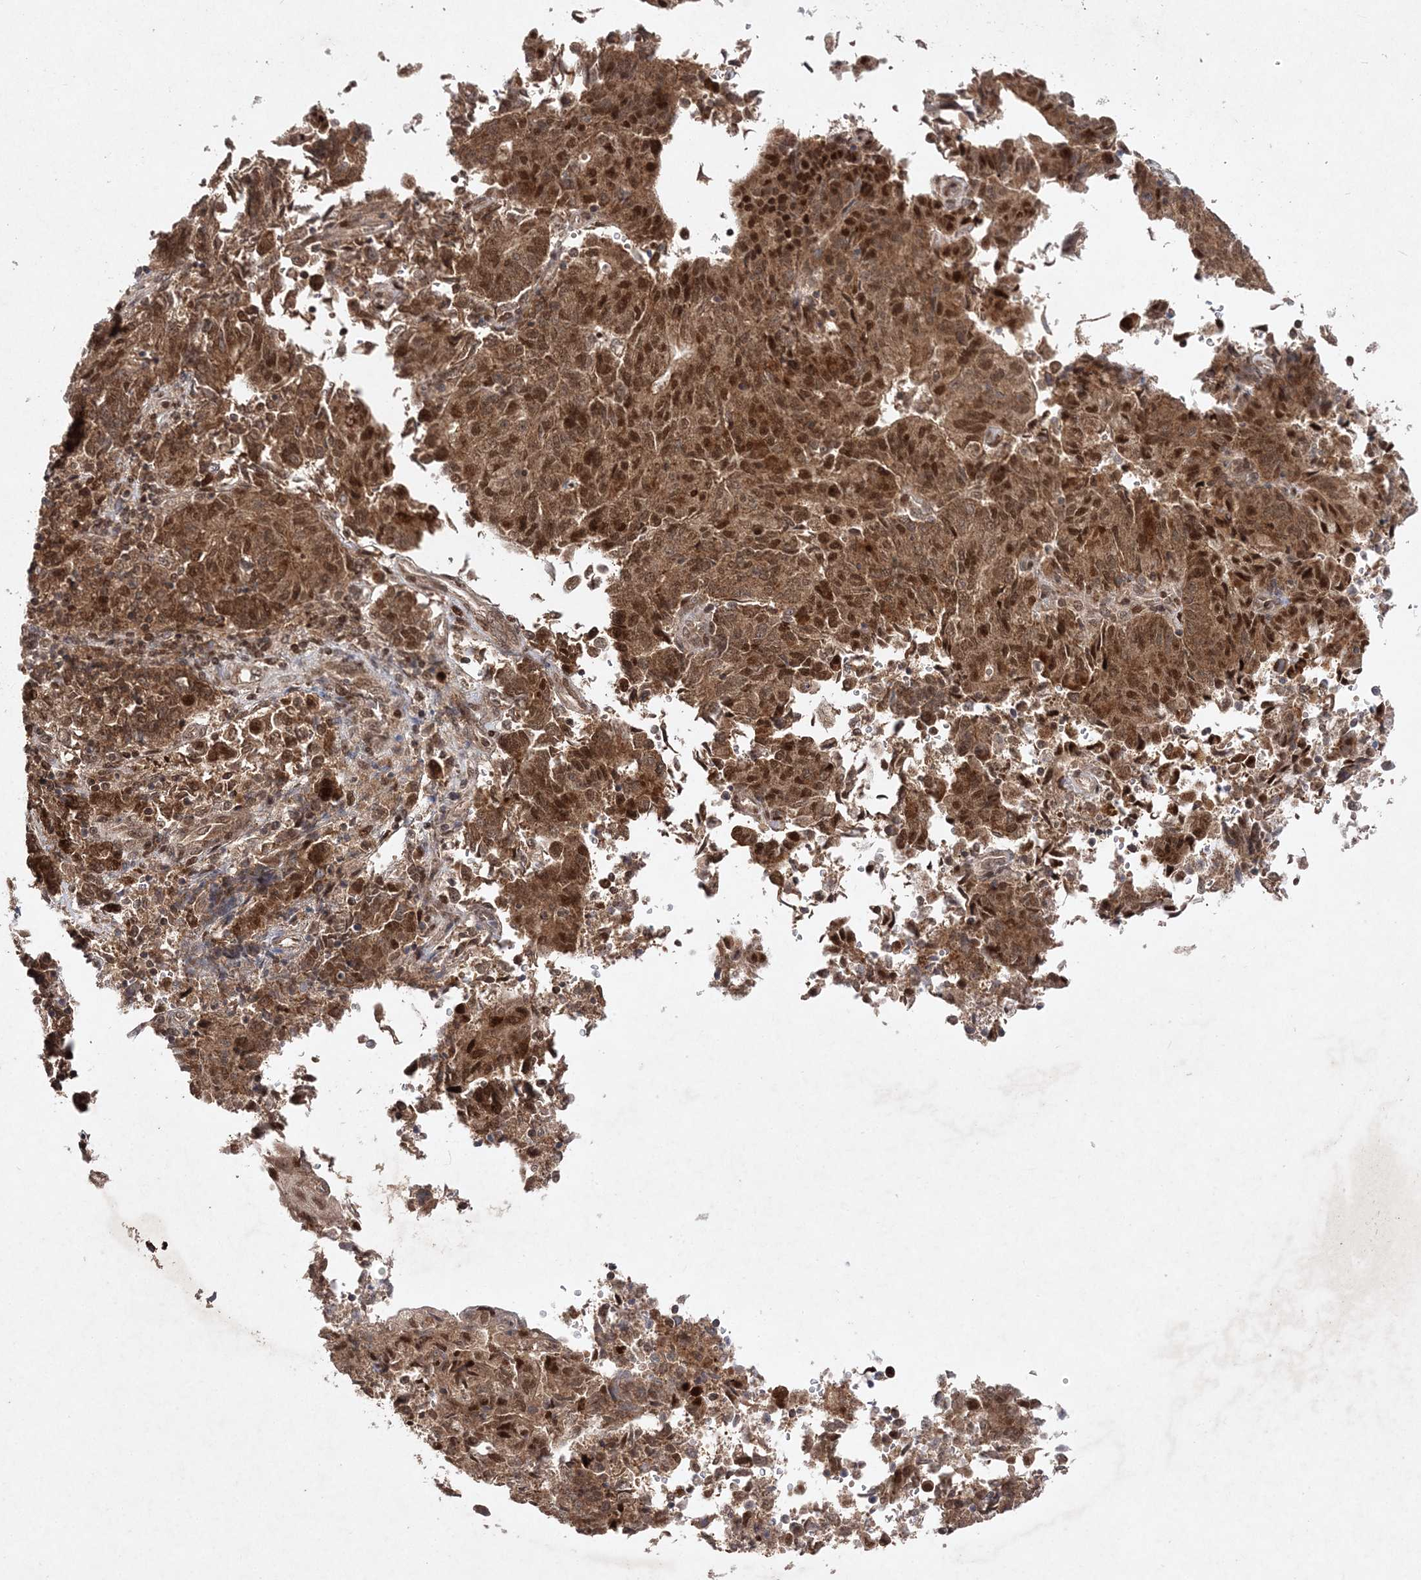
{"staining": {"intensity": "moderate", "quantity": ">75%", "location": "cytoplasmic/membranous,nuclear"}, "tissue": "endometrial cancer", "cell_type": "Tumor cells", "image_type": "cancer", "snomed": [{"axis": "morphology", "description": "Adenocarcinoma, NOS"}, {"axis": "topography", "description": "Endometrium"}], "caption": "IHC of human endometrial cancer (adenocarcinoma) exhibits medium levels of moderate cytoplasmic/membranous and nuclear expression in about >75% of tumor cells.", "gene": "NIF3L1", "patient": {"sex": "female", "age": 80}}